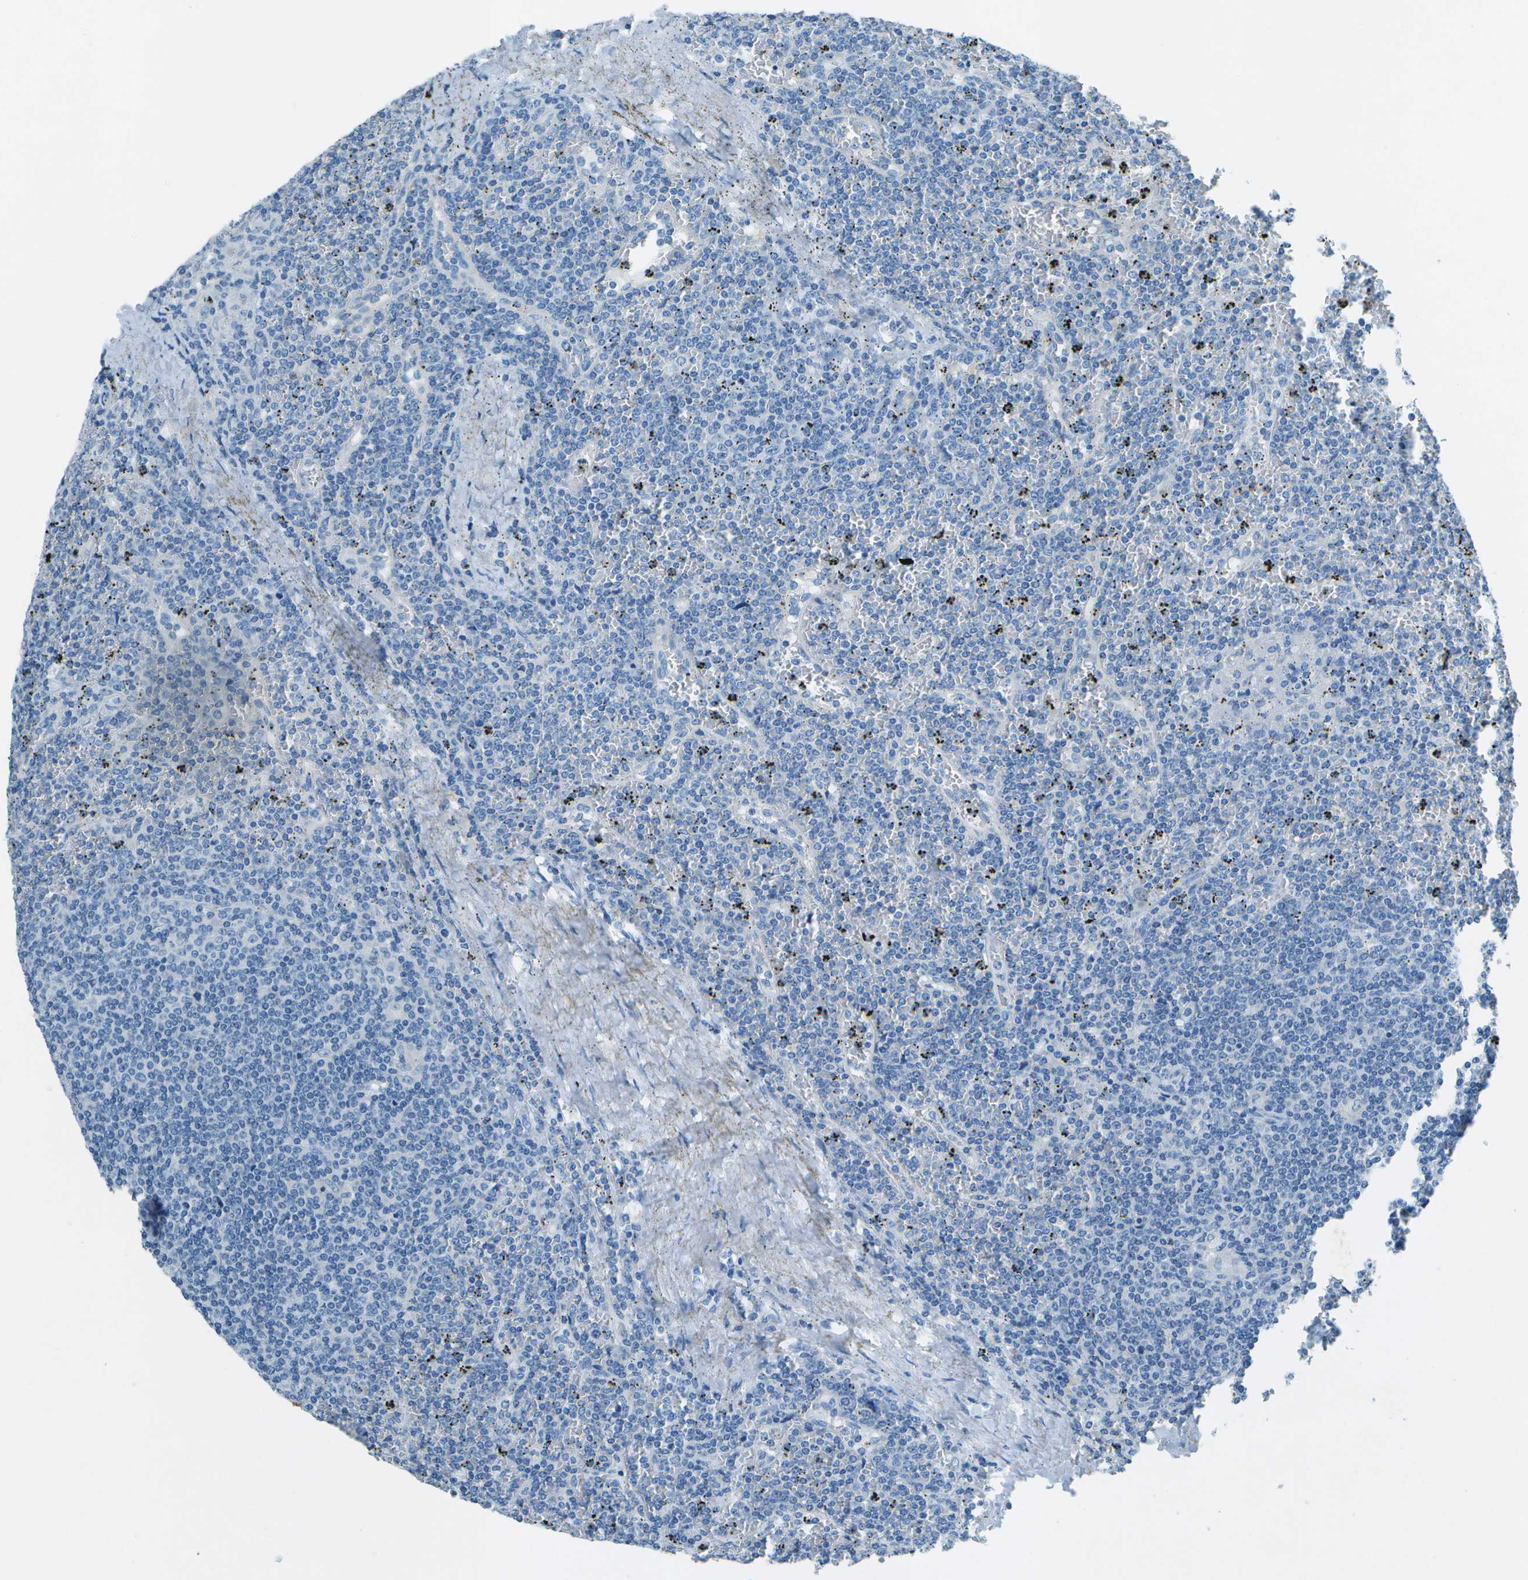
{"staining": {"intensity": "negative", "quantity": "none", "location": "none"}, "tissue": "lymphoma", "cell_type": "Tumor cells", "image_type": "cancer", "snomed": [{"axis": "morphology", "description": "Malignant lymphoma, non-Hodgkin's type, Low grade"}, {"axis": "topography", "description": "Spleen"}], "caption": "Micrograph shows no significant protein expression in tumor cells of lymphoma.", "gene": "SLC16A10", "patient": {"sex": "female", "age": 19}}